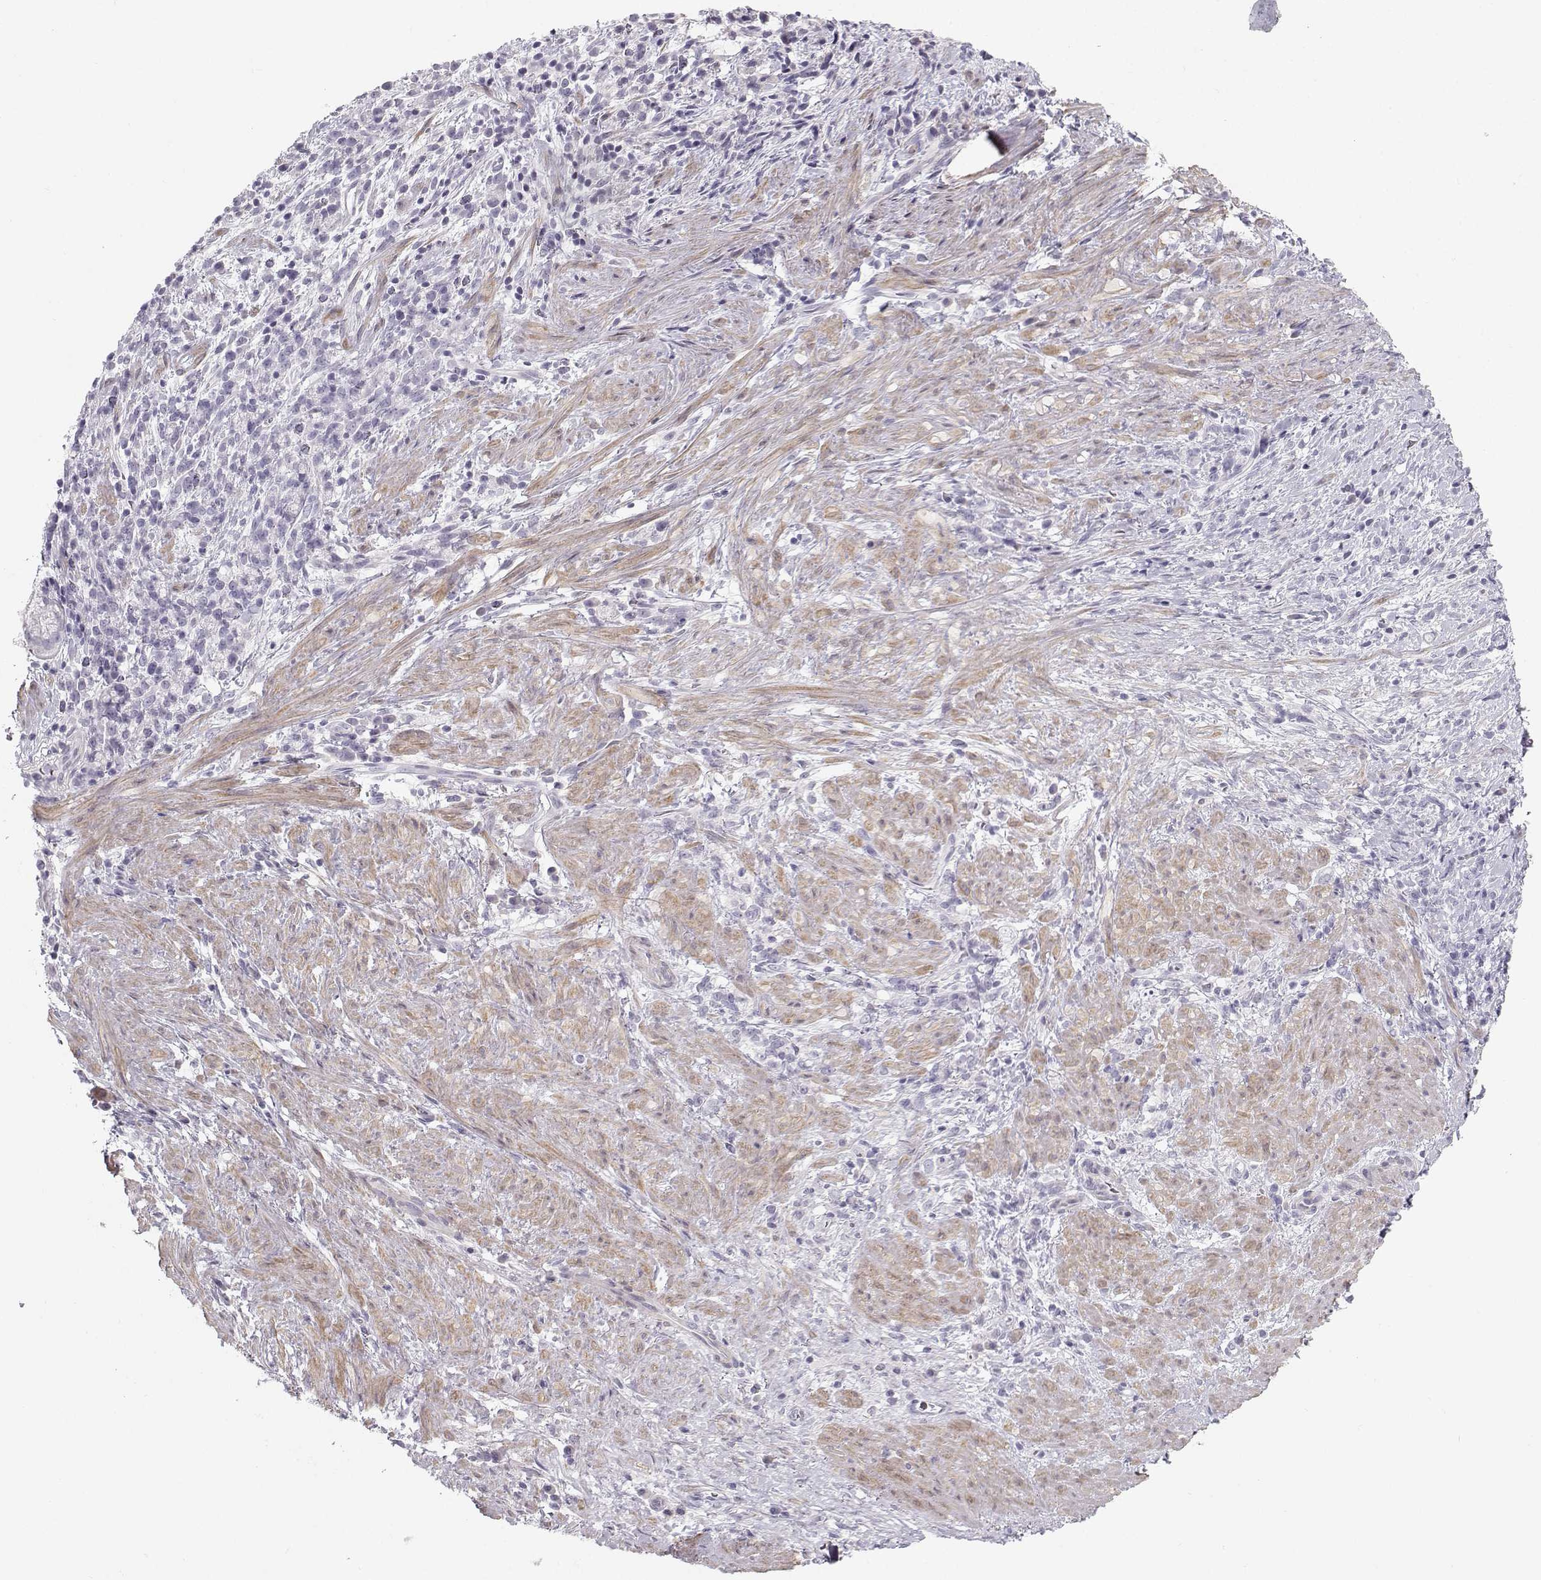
{"staining": {"intensity": "negative", "quantity": "none", "location": "none"}, "tissue": "stomach cancer", "cell_type": "Tumor cells", "image_type": "cancer", "snomed": [{"axis": "morphology", "description": "Adenocarcinoma, NOS"}, {"axis": "topography", "description": "Stomach"}], "caption": "The micrograph exhibits no significant staining in tumor cells of stomach cancer (adenocarcinoma).", "gene": "CASR", "patient": {"sex": "female", "age": 57}}